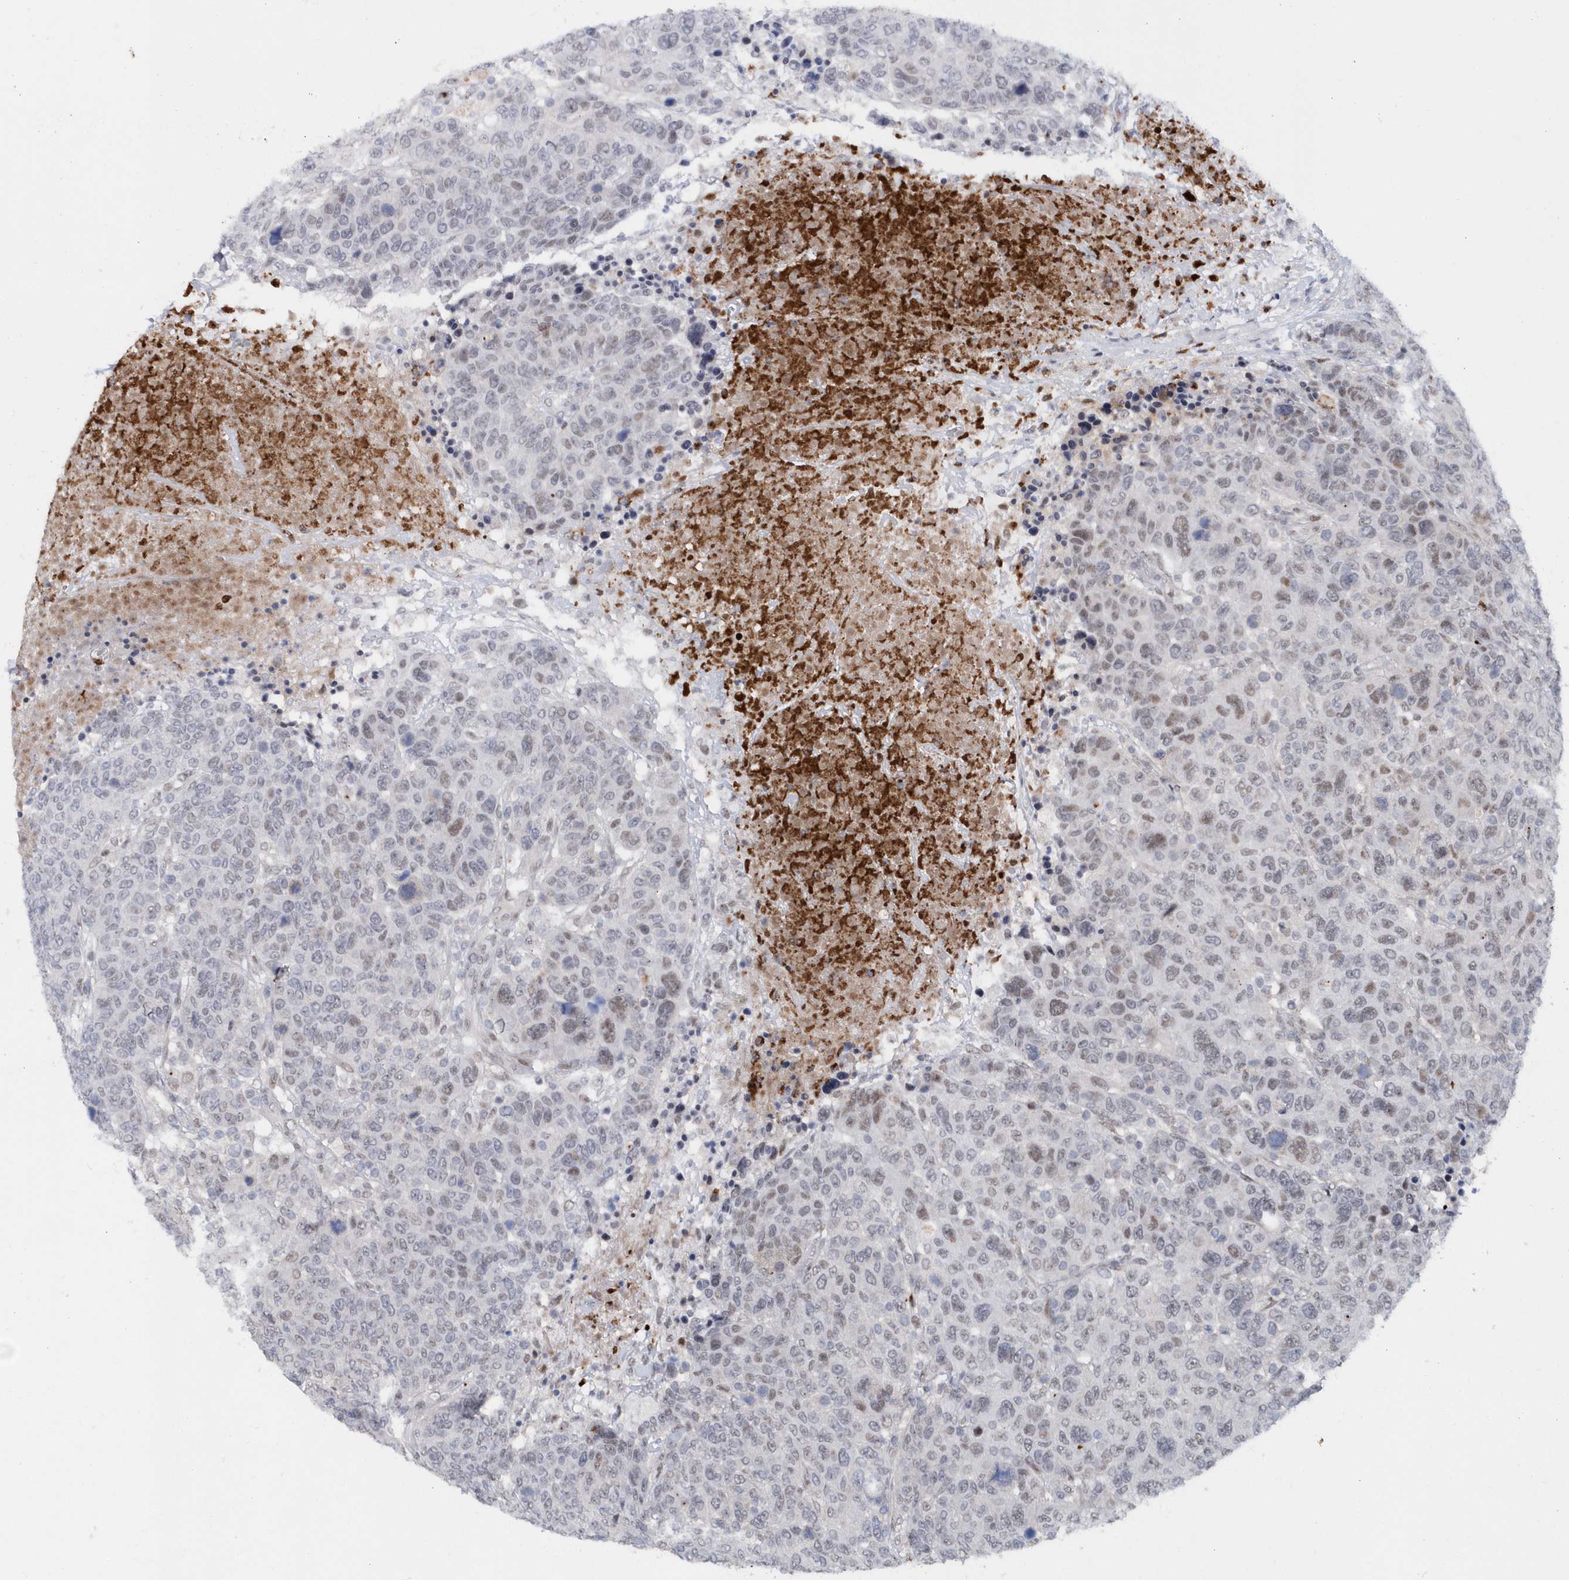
{"staining": {"intensity": "weak", "quantity": "<25%", "location": "nuclear"}, "tissue": "breast cancer", "cell_type": "Tumor cells", "image_type": "cancer", "snomed": [{"axis": "morphology", "description": "Duct carcinoma"}, {"axis": "topography", "description": "Breast"}], "caption": "The photomicrograph demonstrates no significant positivity in tumor cells of breast infiltrating ductal carcinoma.", "gene": "ASCL4", "patient": {"sex": "female", "age": 37}}